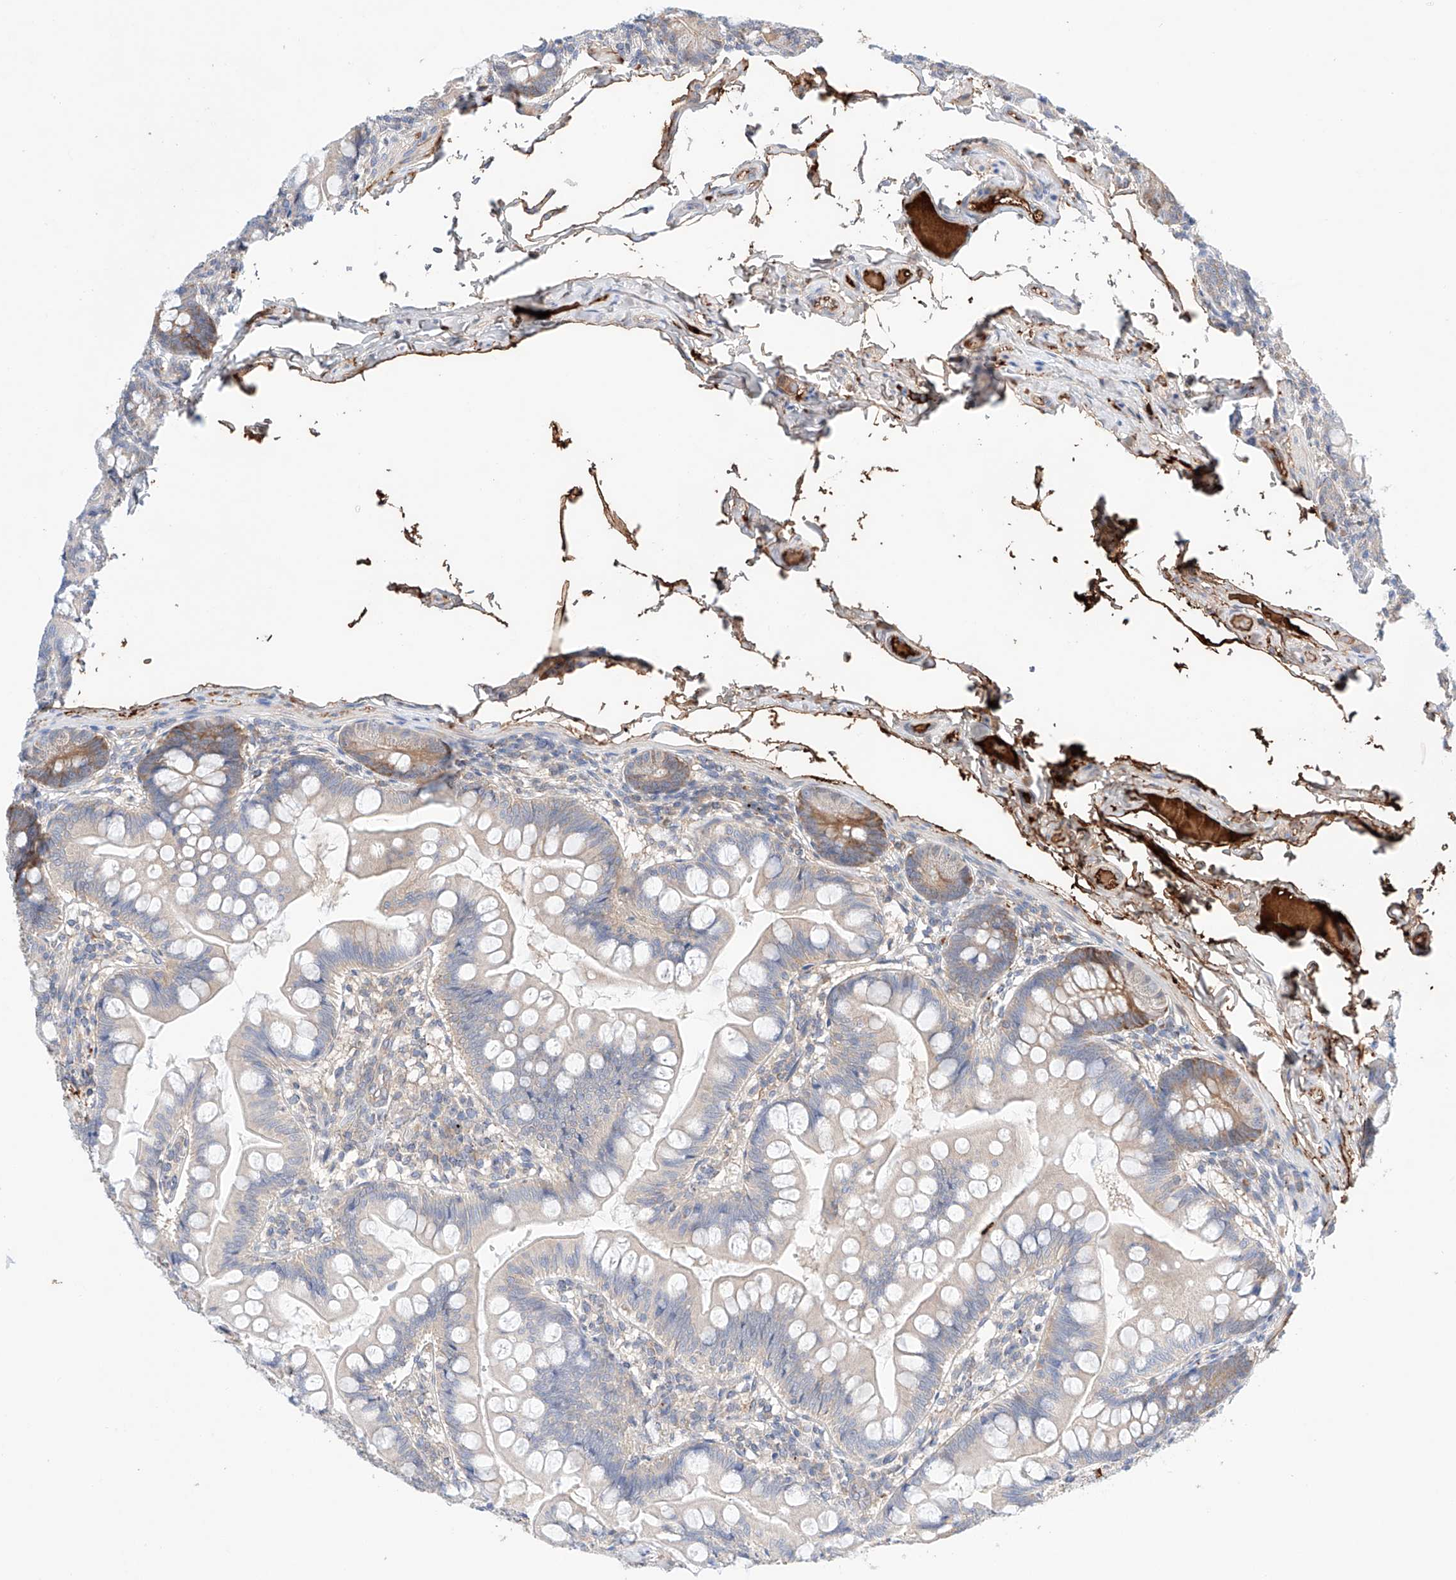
{"staining": {"intensity": "weak", "quantity": "25%-75%", "location": "cytoplasmic/membranous"}, "tissue": "small intestine", "cell_type": "Glandular cells", "image_type": "normal", "snomed": [{"axis": "morphology", "description": "Normal tissue, NOS"}, {"axis": "topography", "description": "Small intestine"}], "caption": "Human small intestine stained for a protein (brown) demonstrates weak cytoplasmic/membranous positive staining in about 25%-75% of glandular cells.", "gene": "PGGT1B", "patient": {"sex": "male", "age": 7}}